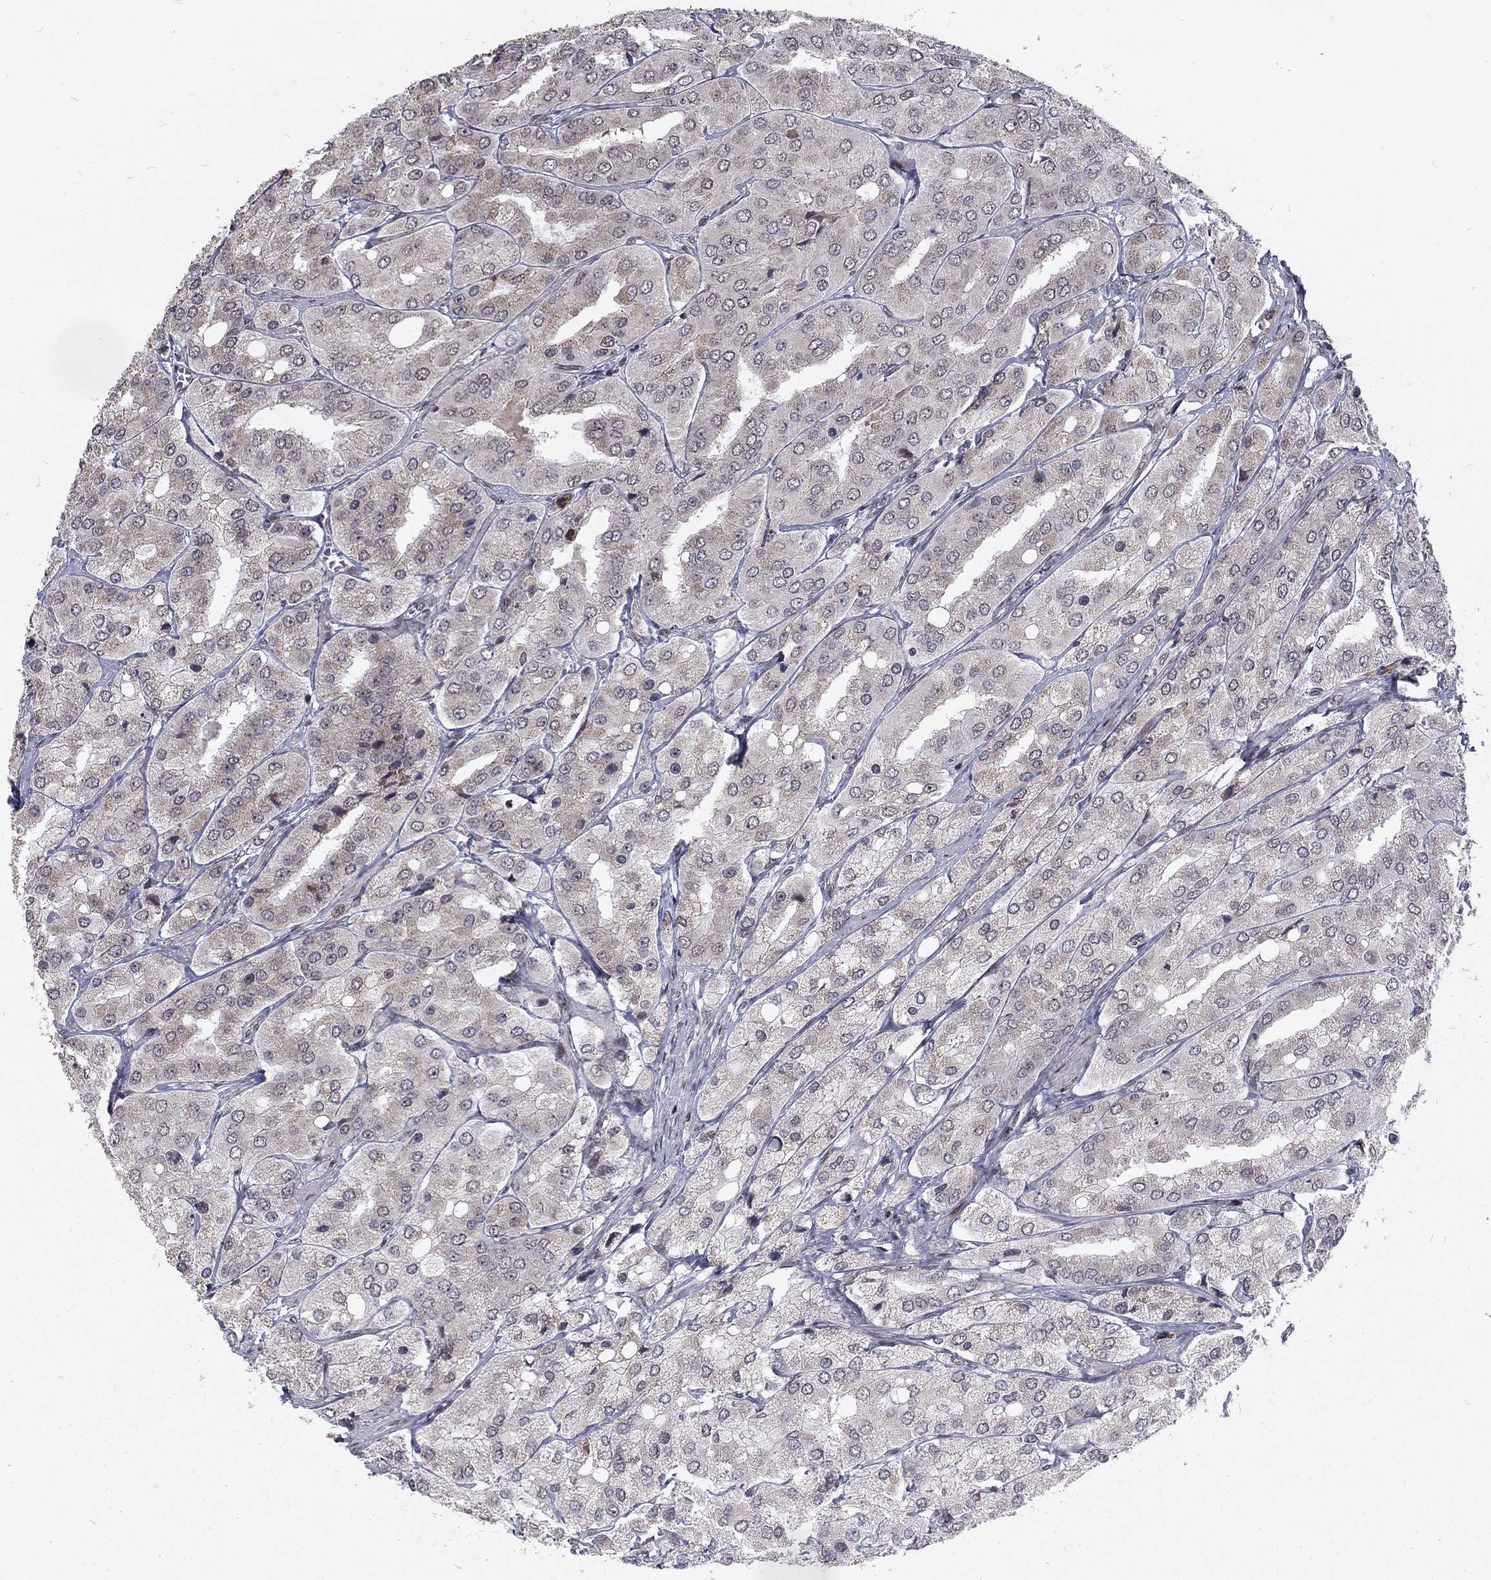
{"staining": {"intensity": "negative", "quantity": "none", "location": "none"}, "tissue": "prostate cancer", "cell_type": "Tumor cells", "image_type": "cancer", "snomed": [{"axis": "morphology", "description": "Adenocarcinoma, Low grade"}, {"axis": "topography", "description": "Prostate"}], "caption": "This is an IHC micrograph of adenocarcinoma (low-grade) (prostate). There is no positivity in tumor cells.", "gene": "TCEAL1", "patient": {"sex": "male", "age": 69}}